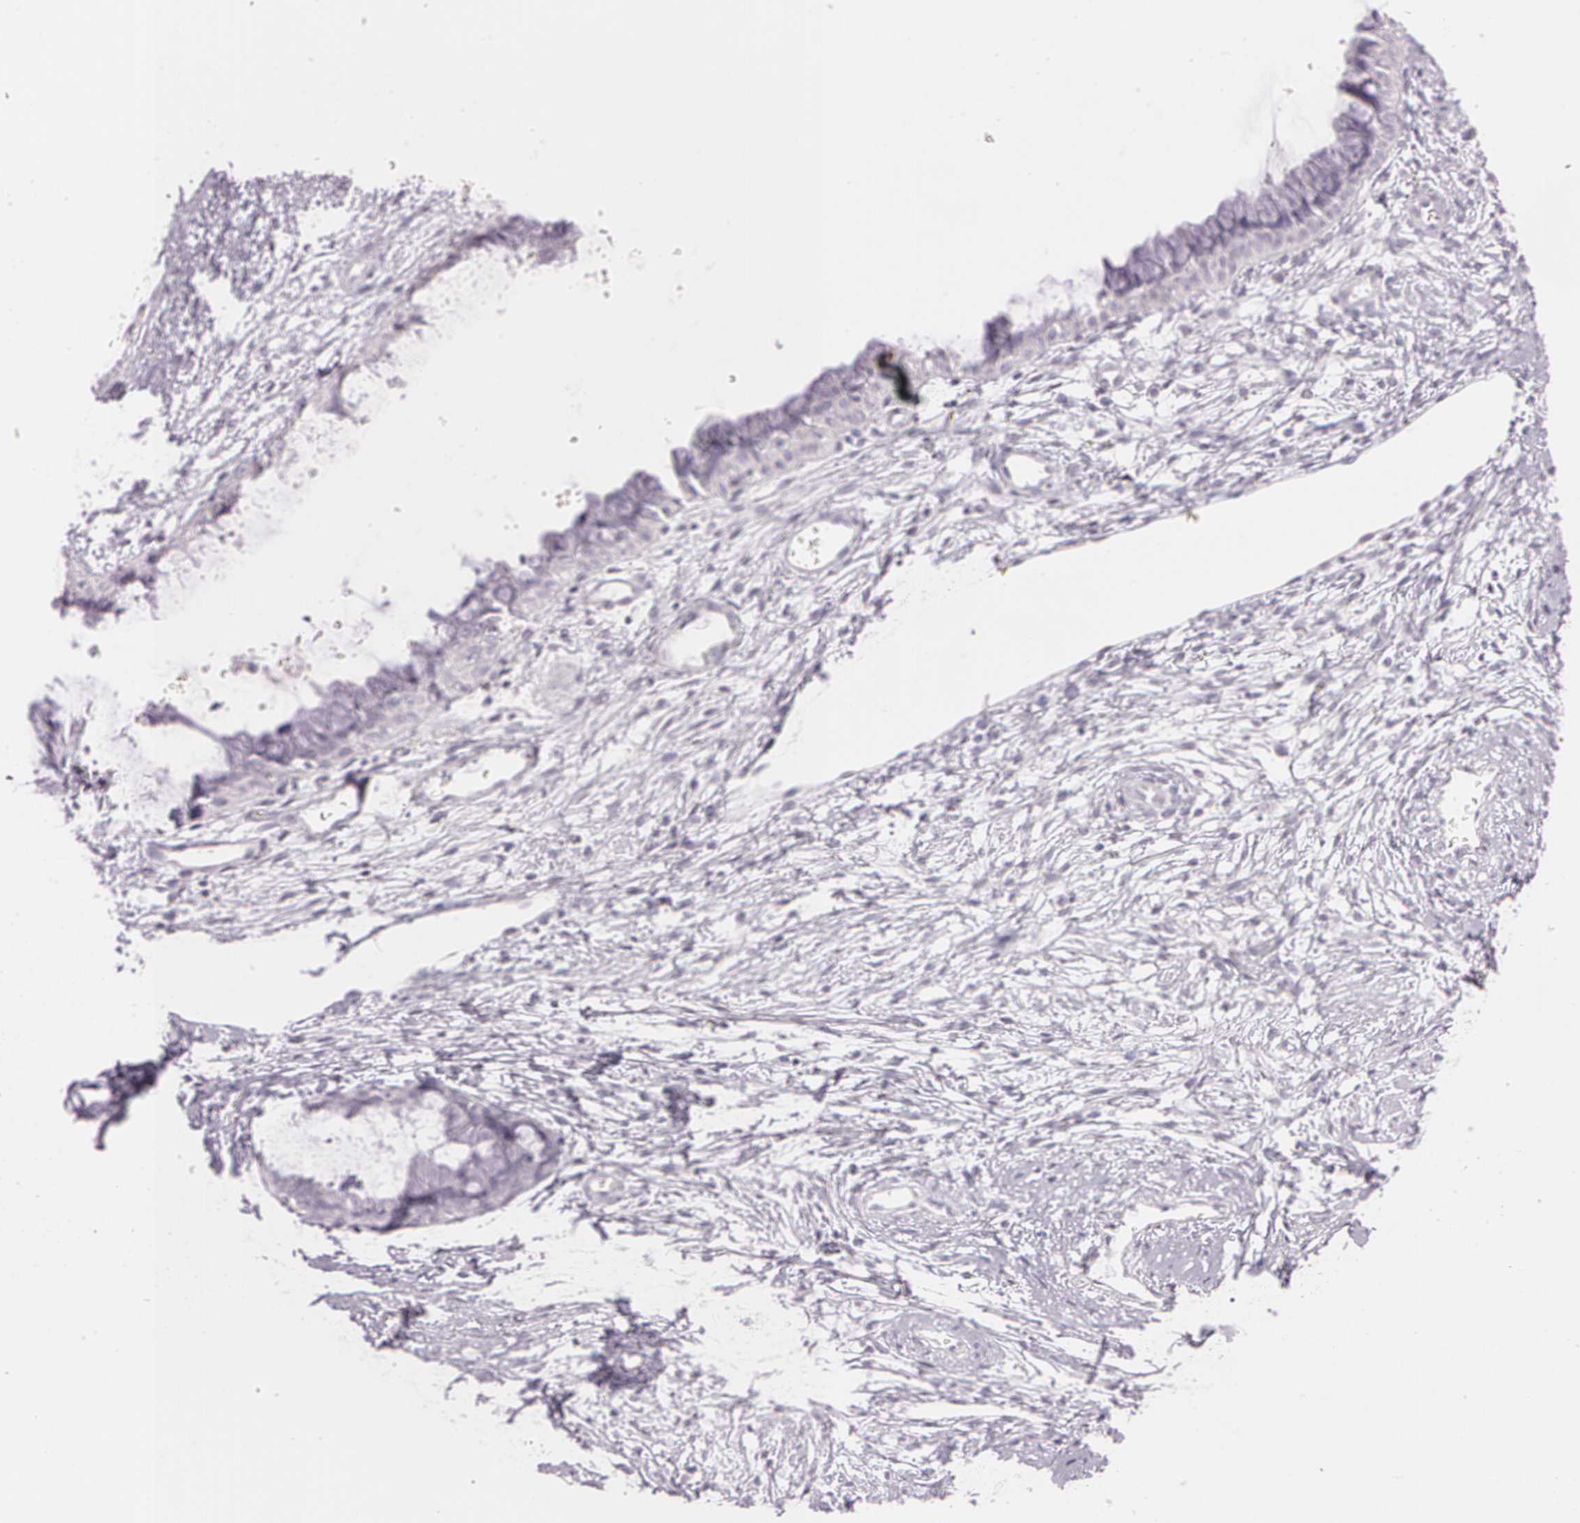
{"staining": {"intensity": "negative", "quantity": "none", "location": "none"}, "tissue": "cervix", "cell_type": "Glandular cells", "image_type": "normal", "snomed": [{"axis": "morphology", "description": "Normal tissue, NOS"}, {"axis": "topography", "description": "Cervix"}], "caption": "A micrograph of cervix stained for a protein reveals no brown staining in glandular cells. (DAB (3,3'-diaminobenzidine) immunohistochemistry, high magnification).", "gene": "OTC", "patient": {"sex": "female", "age": 39}}